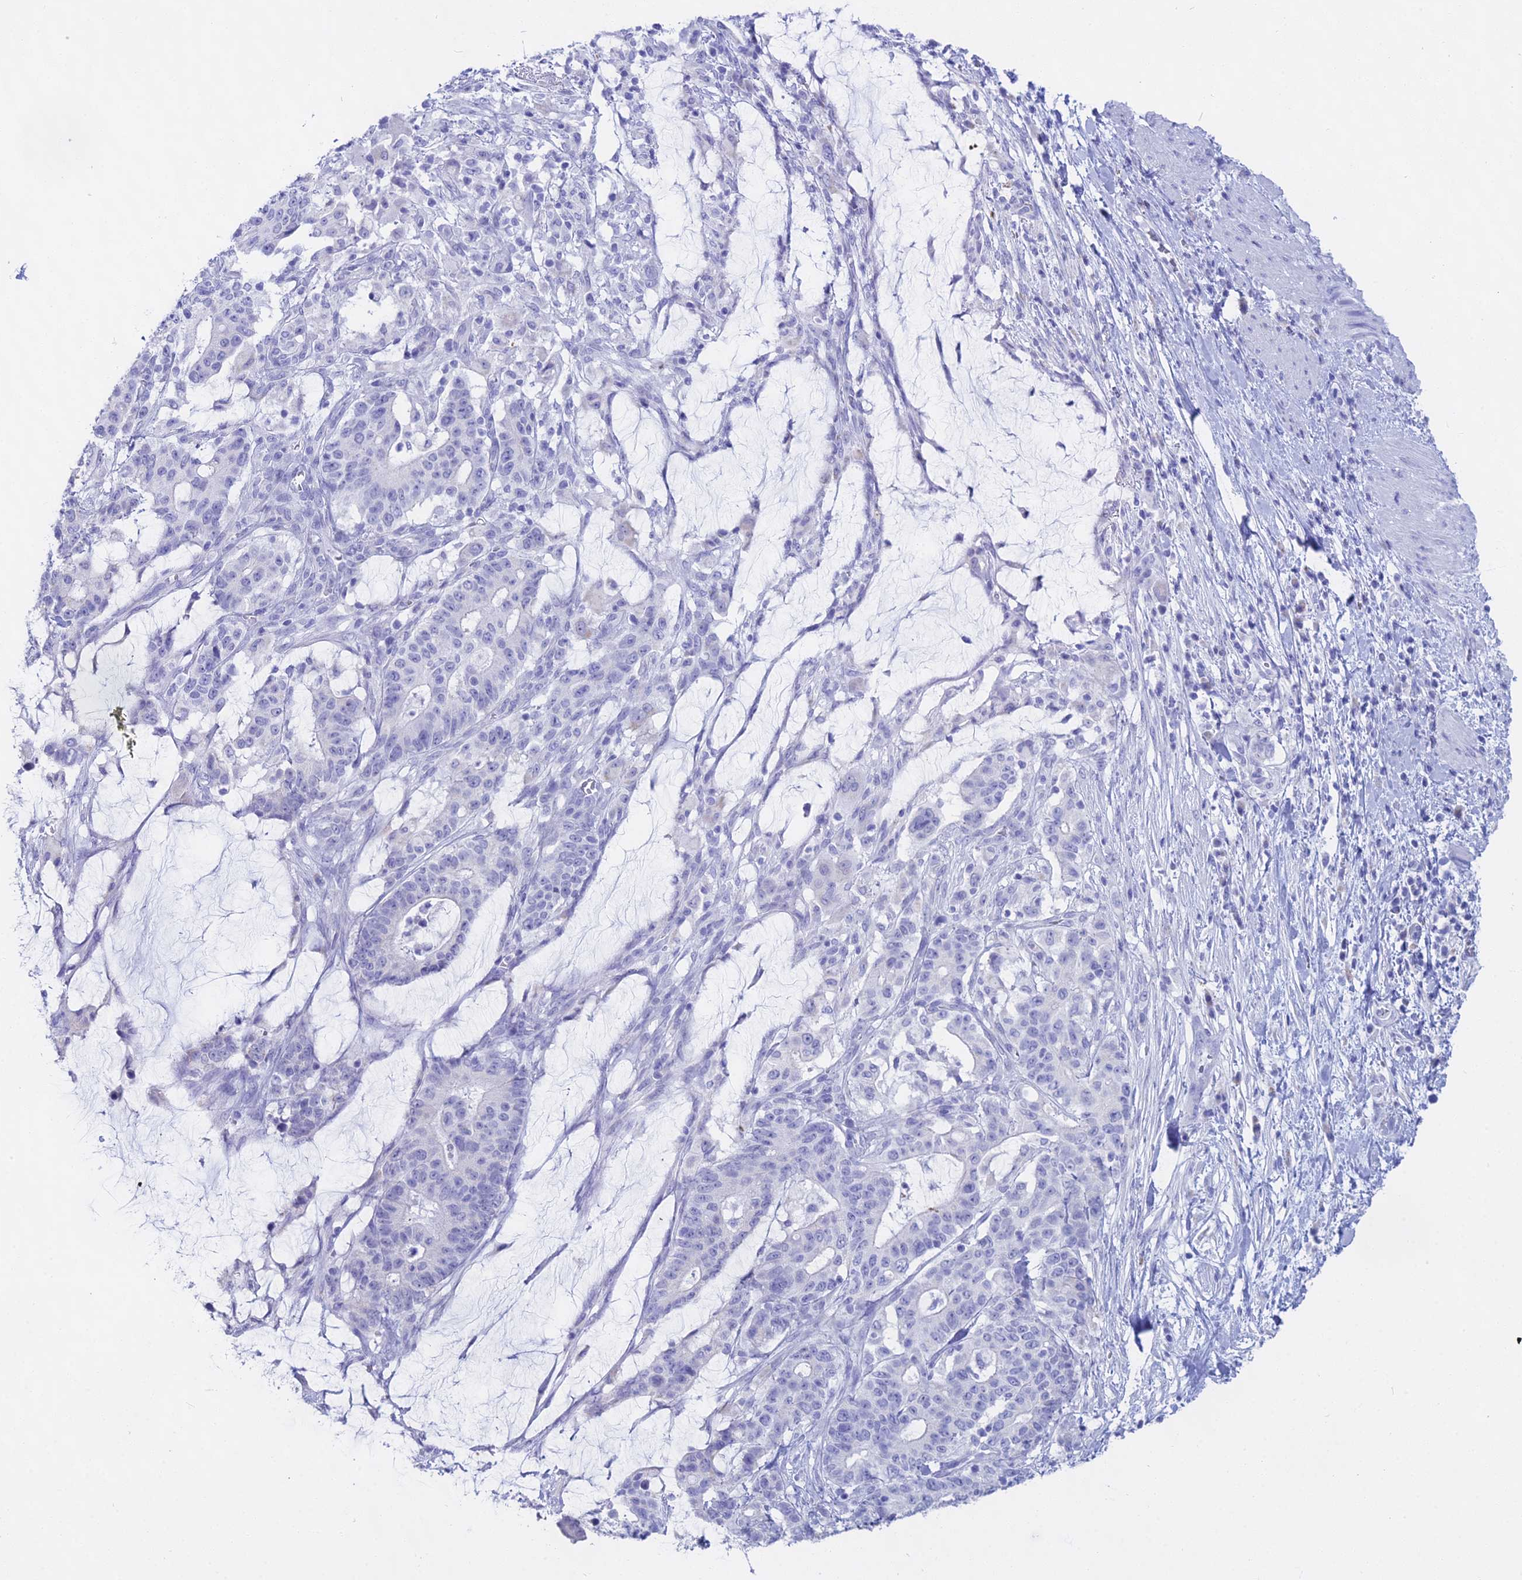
{"staining": {"intensity": "negative", "quantity": "none", "location": "none"}, "tissue": "stomach cancer", "cell_type": "Tumor cells", "image_type": "cancer", "snomed": [{"axis": "morphology", "description": "Normal tissue, NOS"}, {"axis": "morphology", "description": "Adenocarcinoma, NOS"}, {"axis": "topography", "description": "Stomach"}], "caption": "Immunohistochemical staining of stomach cancer shows no significant positivity in tumor cells.", "gene": "CGB2", "patient": {"sex": "female", "age": 64}}